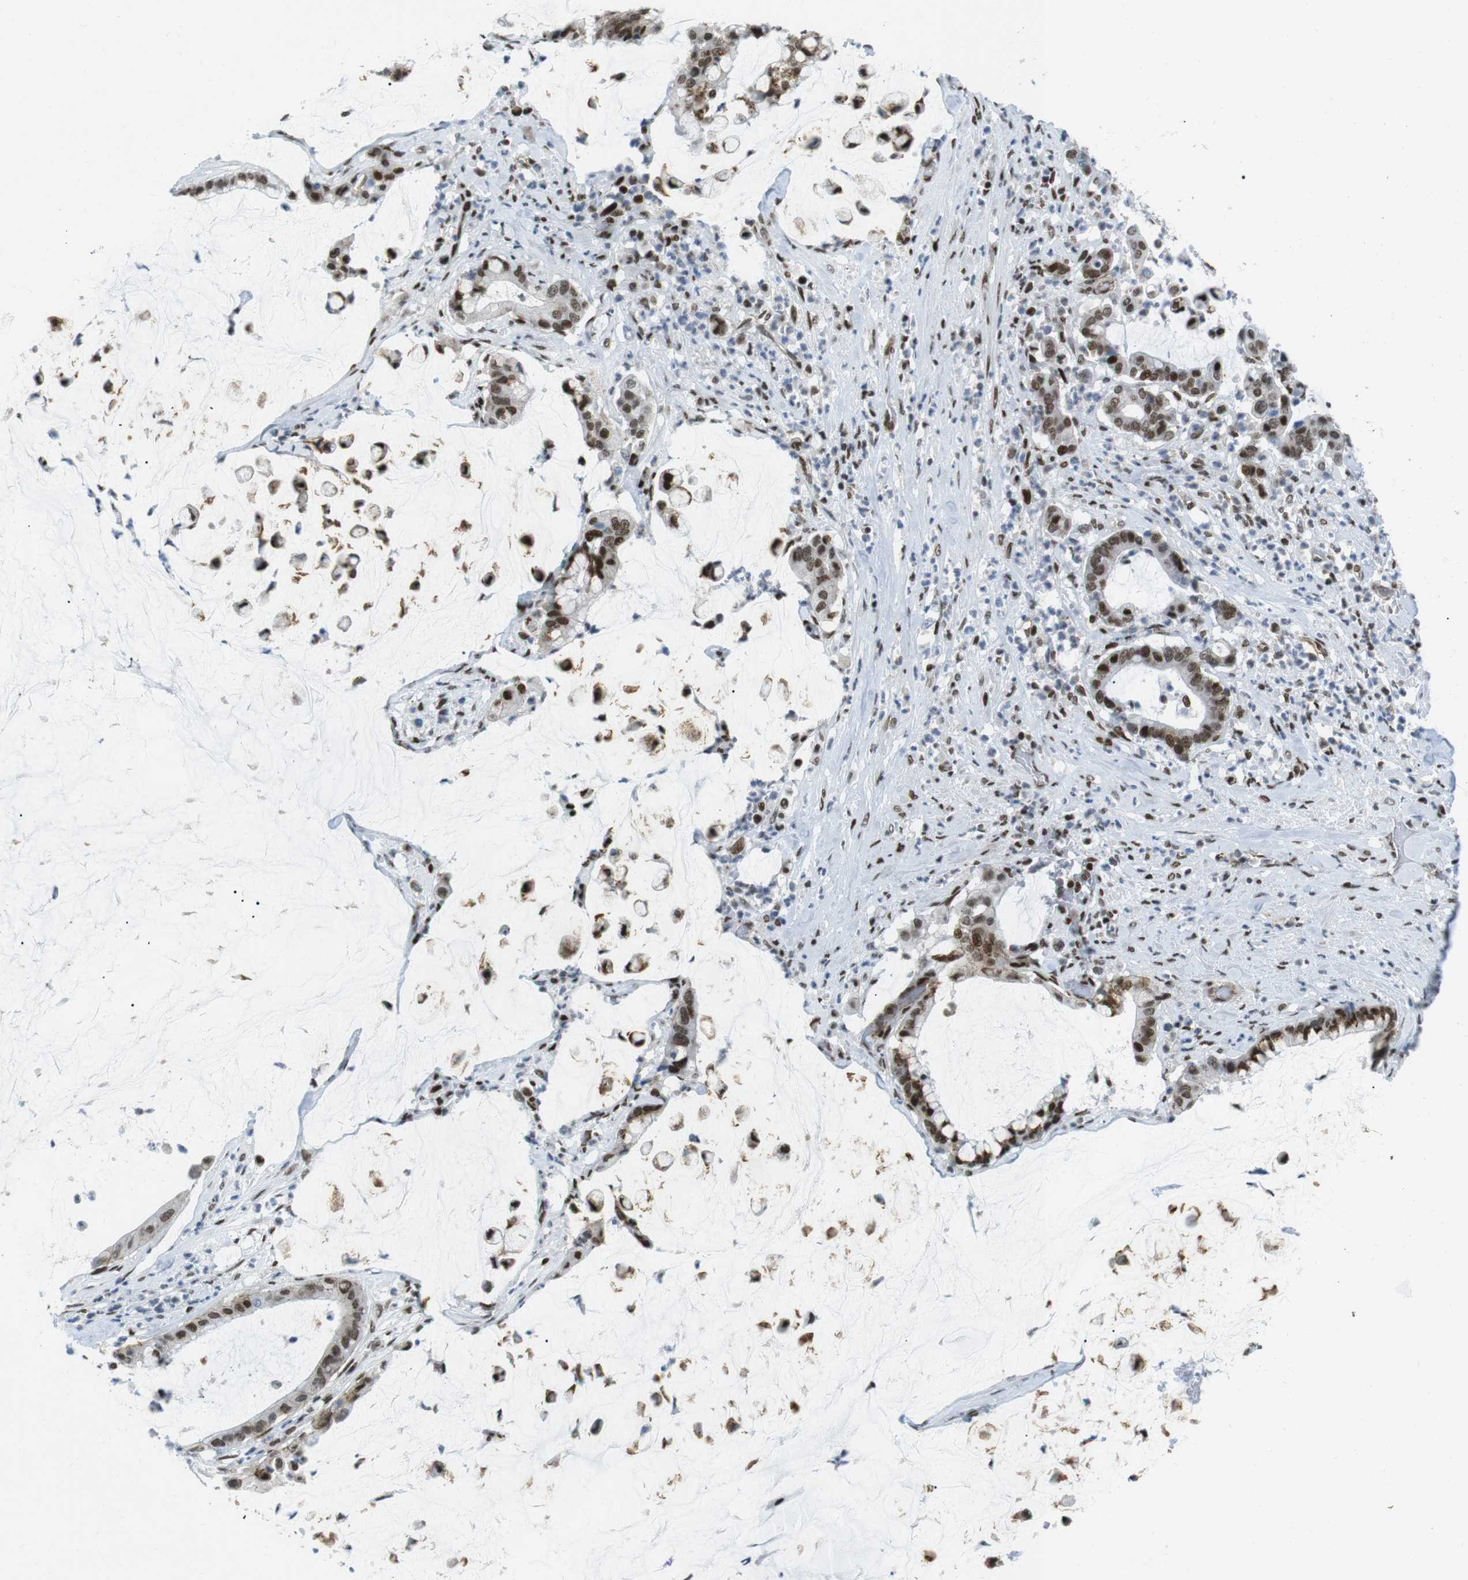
{"staining": {"intensity": "strong", "quantity": ">75%", "location": "nuclear"}, "tissue": "pancreatic cancer", "cell_type": "Tumor cells", "image_type": "cancer", "snomed": [{"axis": "morphology", "description": "Adenocarcinoma, NOS"}, {"axis": "topography", "description": "Pancreas"}], "caption": "An image of adenocarcinoma (pancreatic) stained for a protein demonstrates strong nuclear brown staining in tumor cells.", "gene": "ARID1A", "patient": {"sex": "male", "age": 41}}